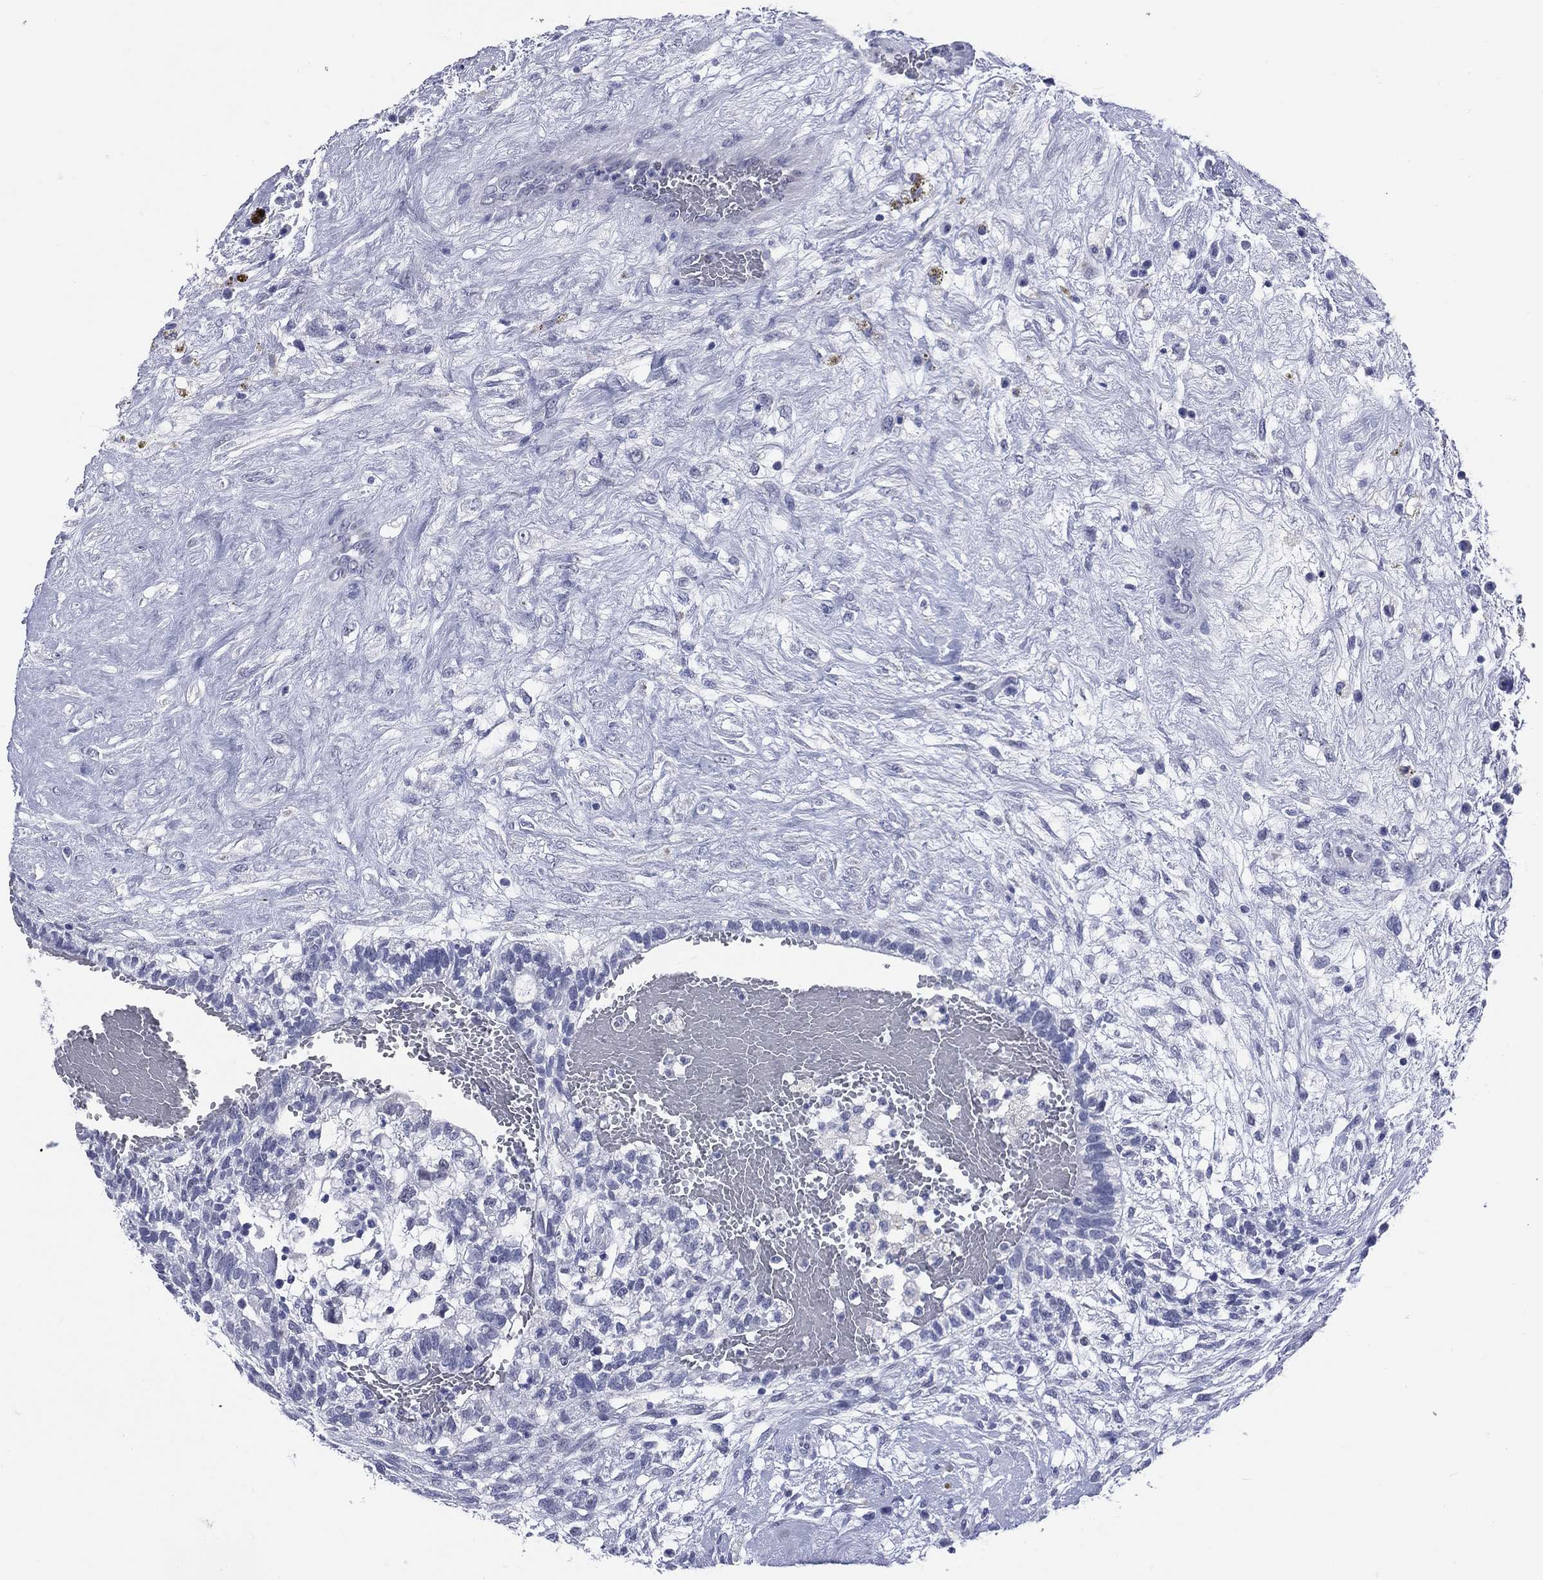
{"staining": {"intensity": "negative", "quantity": "none", "location": "none"}, "tissue": "testis cancer", "cell_type": "Tumor cells", "image_type": "cancer", "snomed": [{"axis": "morphology", "description": "Normal tissue, NOS"}, {"axis": "morphology", "description": "Carcinoma, Embryonal, NOS"}, {"axis": "topography", "description": "Testis"}, {"axis": "topography", "description": "Epididymis"}], "caption": "Human testis cancer stained for a protein using IHC displays no staining in tumor cells.", "gene": "MLLT10", "patient": {"sex": "male", "age": 32}}